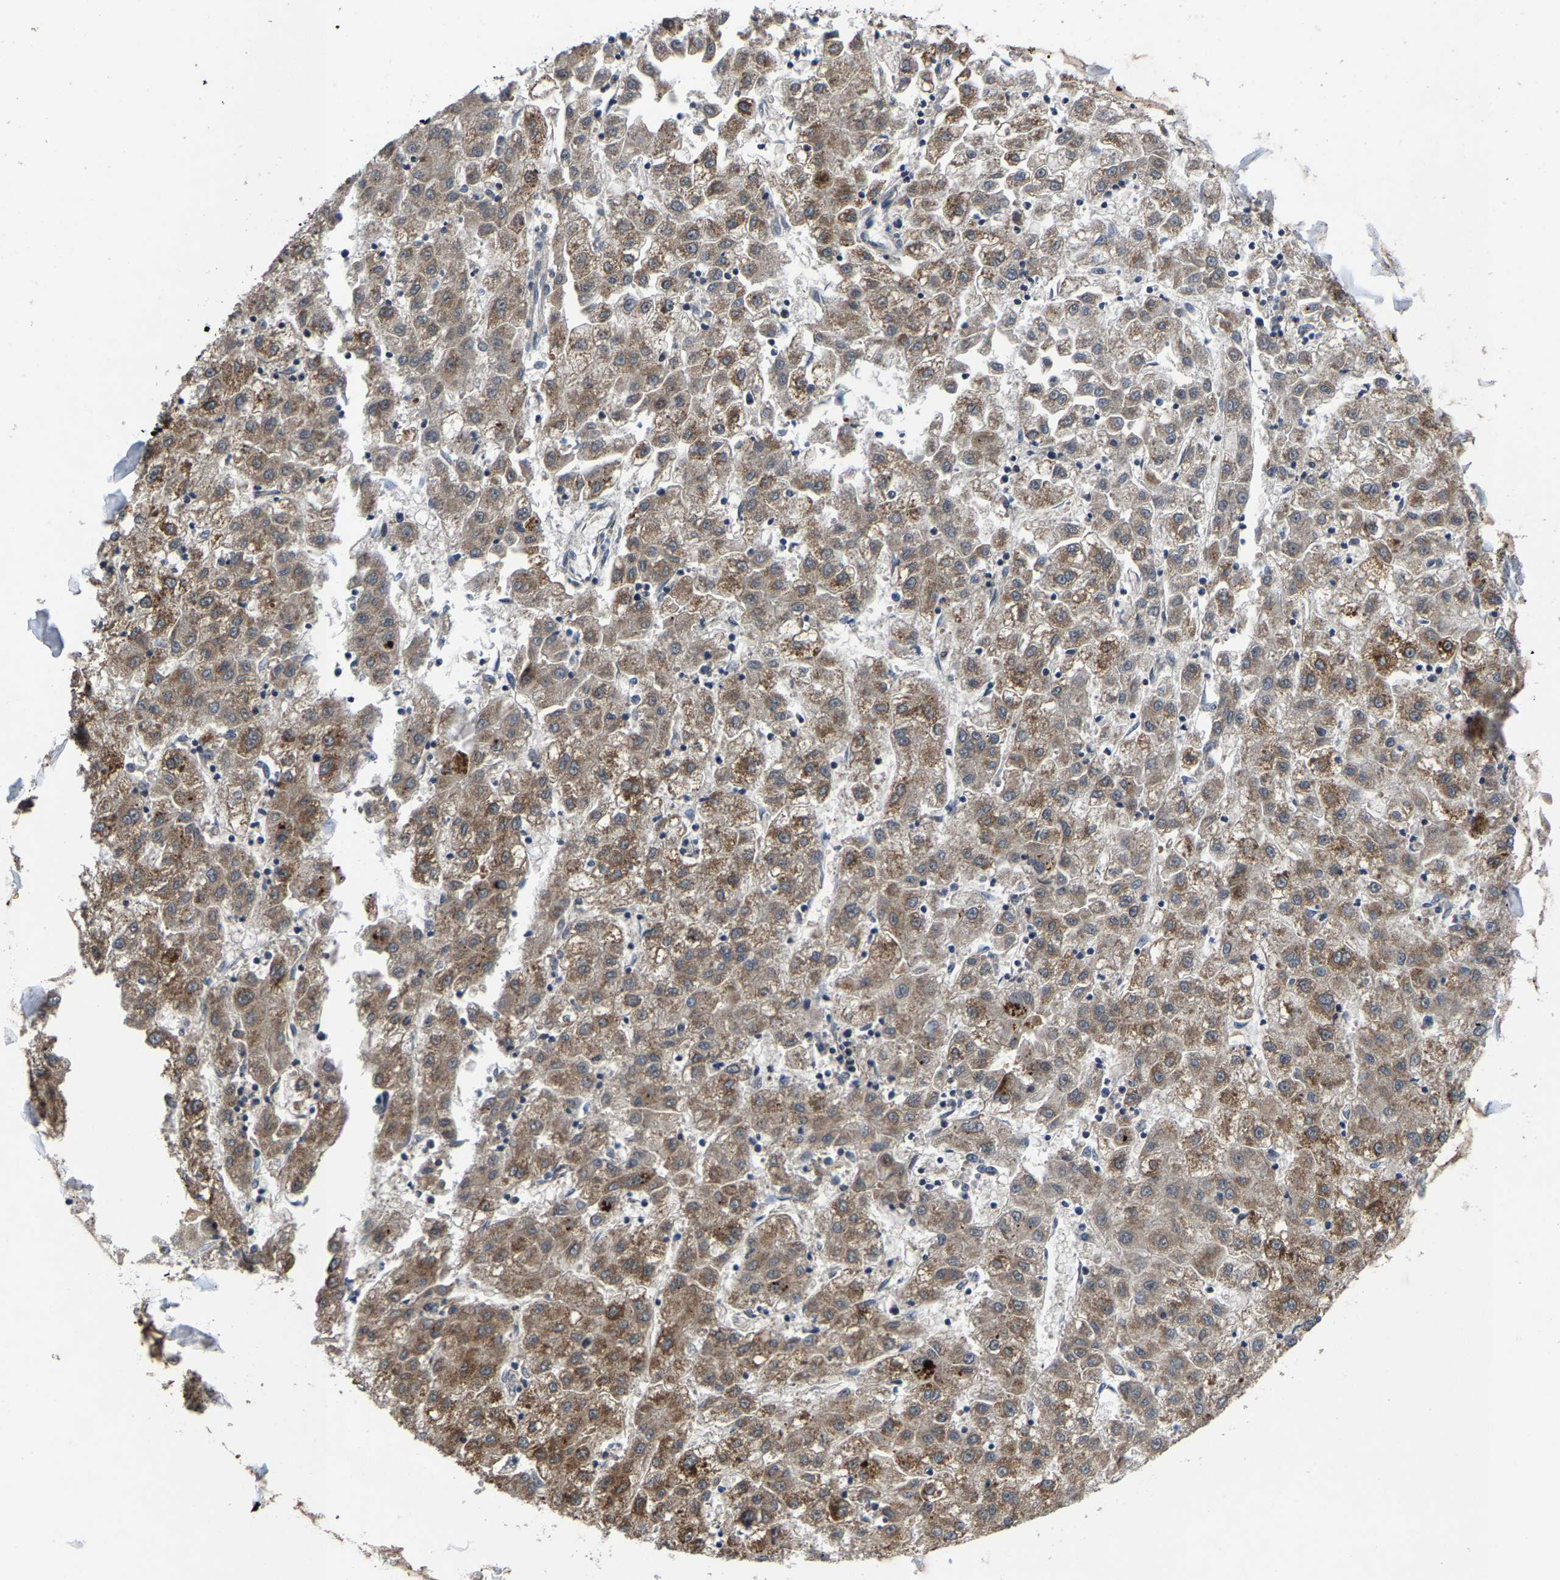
{"staining": {"intensity": "moderate", "quantity": ">75%", "location": "cytoplasmic/membranous"}, "tissue": "liver cancer", "cell_type": "Tumor cells", "image_type": "cancer", "snomed": [{"axis": "morphology", "description": "Carcinoma, Hepatocellular, NOS"}, {"axis": "topography", "description": "Liver"}], "caption": "An image of human liver cancer (hepatocellular carcinoma) stained for a protein exhibits moderate cytoplasmic/membranous brown staining in tumor cells. The protein of interest is stained brown, and the nuclei are stained in blue (DAB (3,3'-diaminobenzidine) IHC with brightfield microscopy, high magnification).", "gene": "TDRKH", "patient": {"sex": "male", "age": 72}}